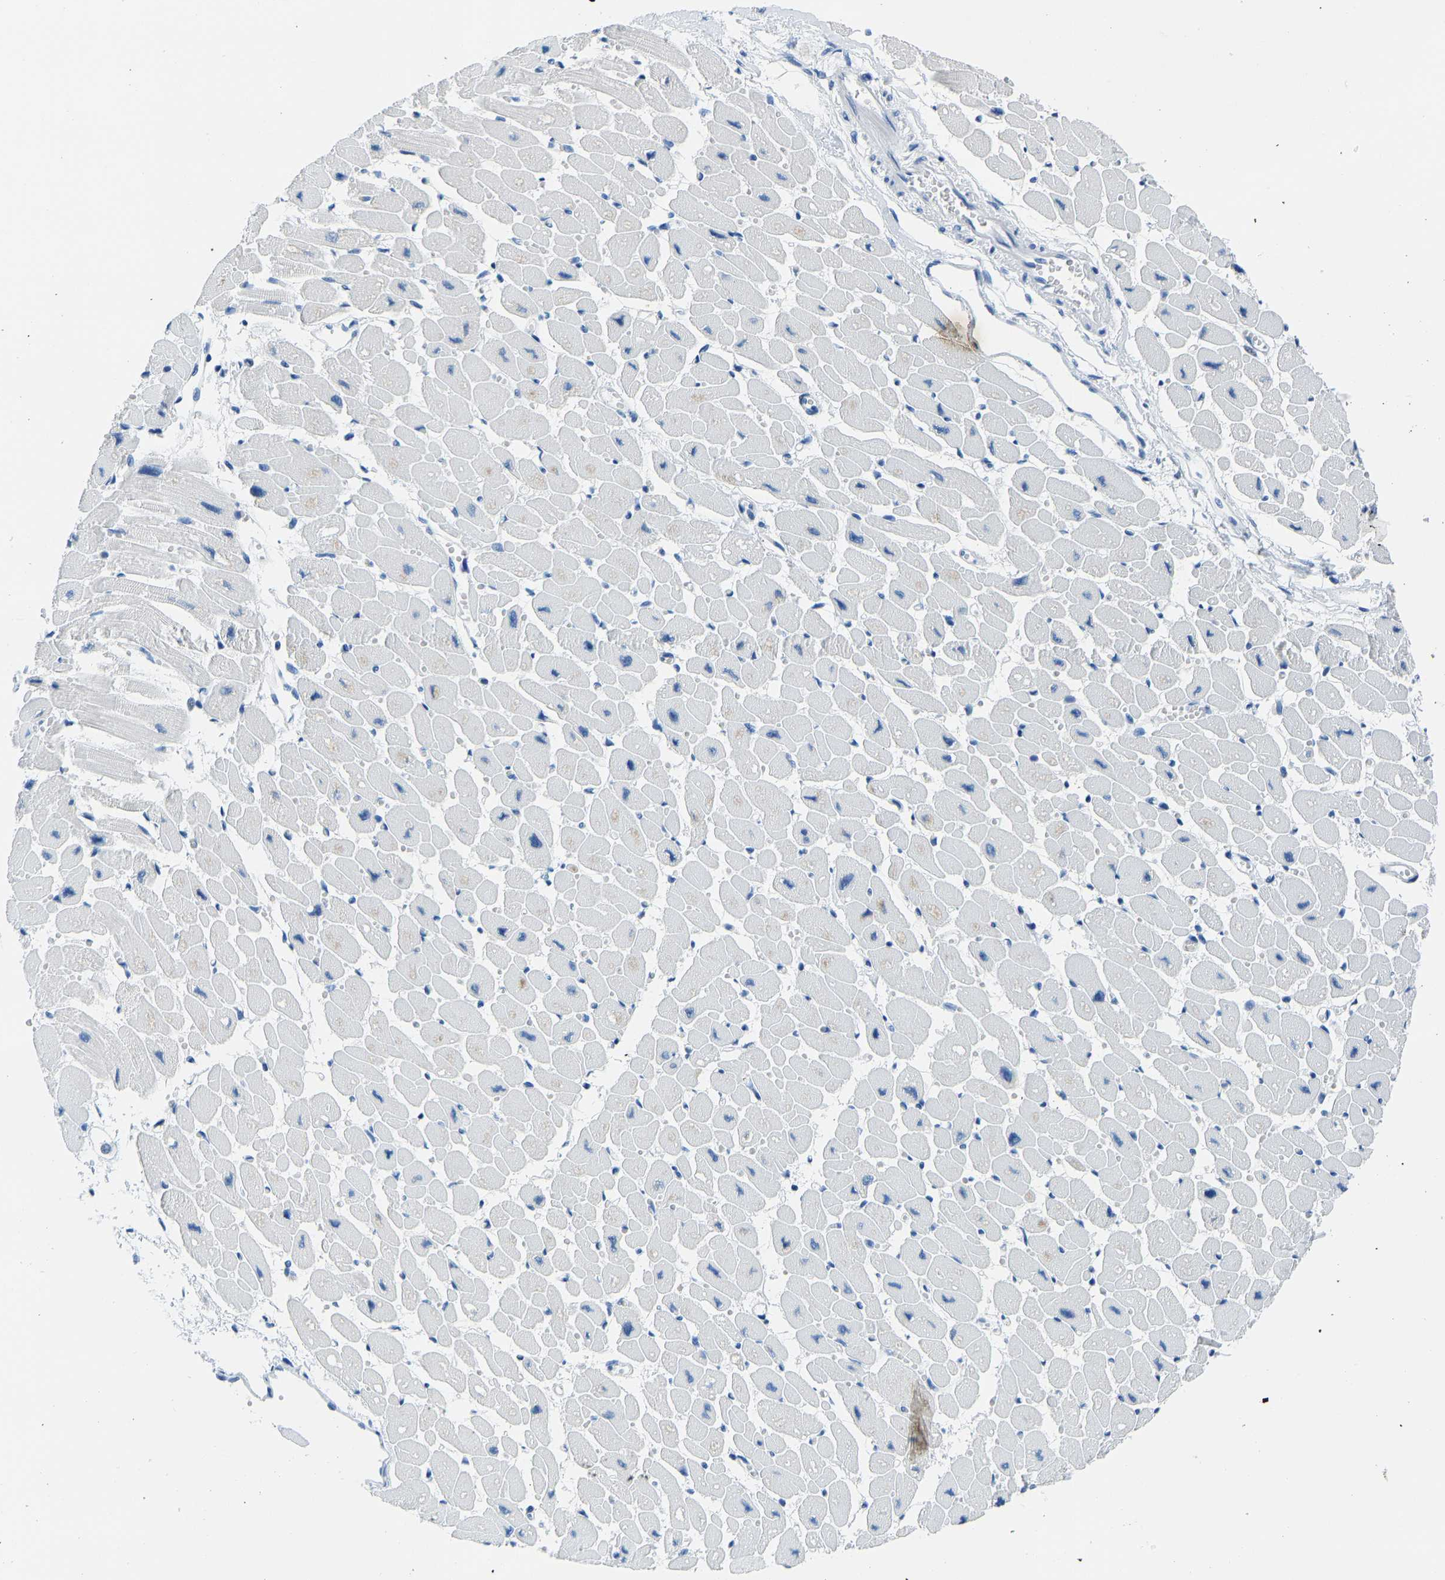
{"staining": {"intensity": "negative", "quantity": "none", "location": "none"}, "tissue": "heart muscle", "cell_type": "Cardiomyocytes", "image_type": "normal", "snomed": [{"axis": "morphology", "description": "Normal tissue, NOS"}, {"axis": "topography", "description": "Heart"}], "caption": "Protein analysis of normal heart muscle shows no significant positivity in cardiomyocytes. (Stains: DAB immunohistochemistry with hematoxylin counter stain, Microscopy: brightfield microscopy at high magnification).", "gene": "SERPINB3", "patient": {"sex": "female", "age": 54}}